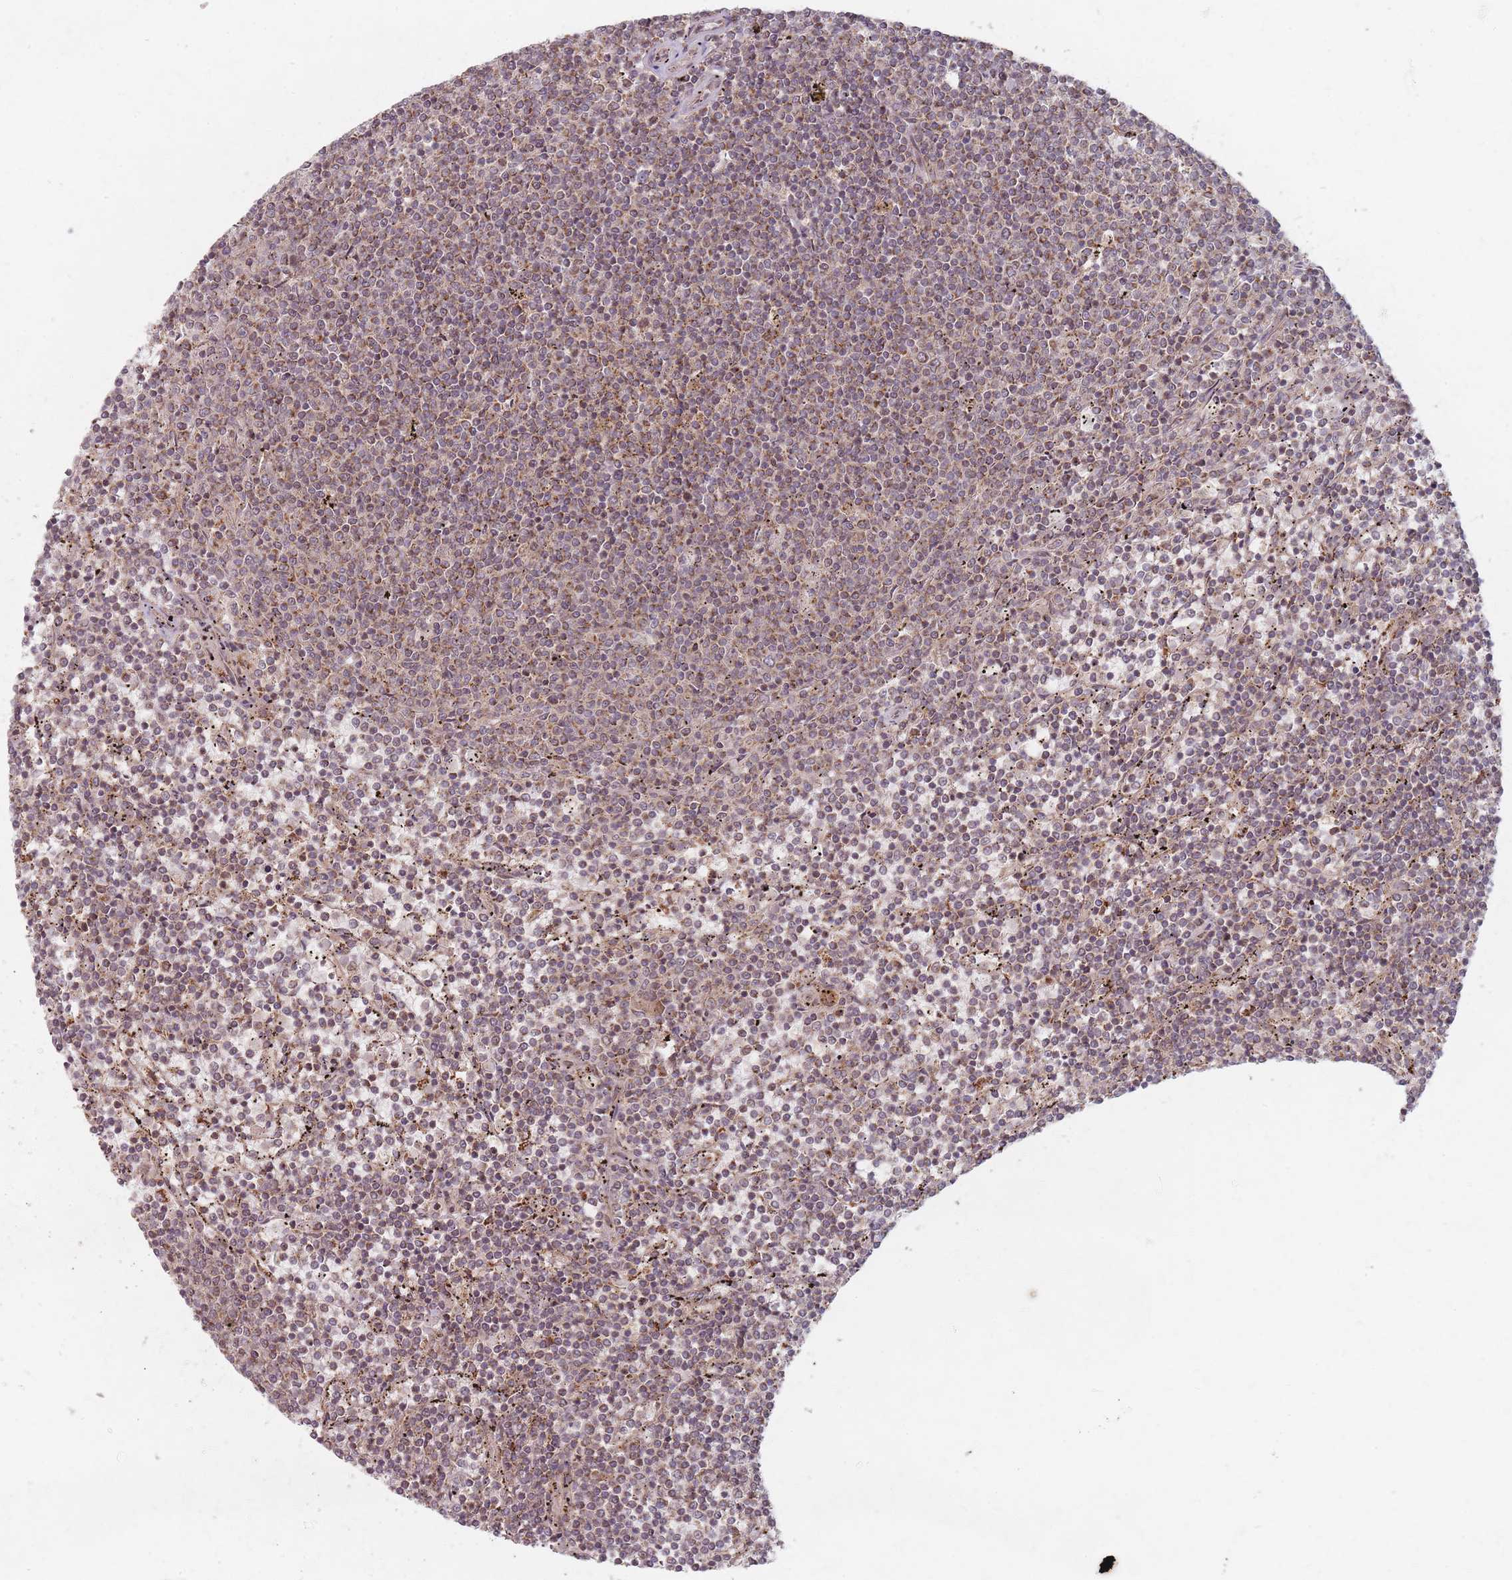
{"staining": {"intensity": "weak", "quantity": ">75%", "location": "cytoplasmic/membranous"}, "tissue": "lymphoma", "cell_type": "Tumor cells", "image_type": "cancer", "snomed": [{"axis": "morphology", "description": "Malignant lymphoma, non-Hodgkin's type, Low grade"}, {"axis": "topography", "description": "Spleen"}], "caption": "Immunohistochemistry of lymphoma demonstrates low levels of weak cytoplasmic/membranous staining in about >75% of tumor cells.", "gene": "RADX", "patient": {"sex": "female", "age": 50}}